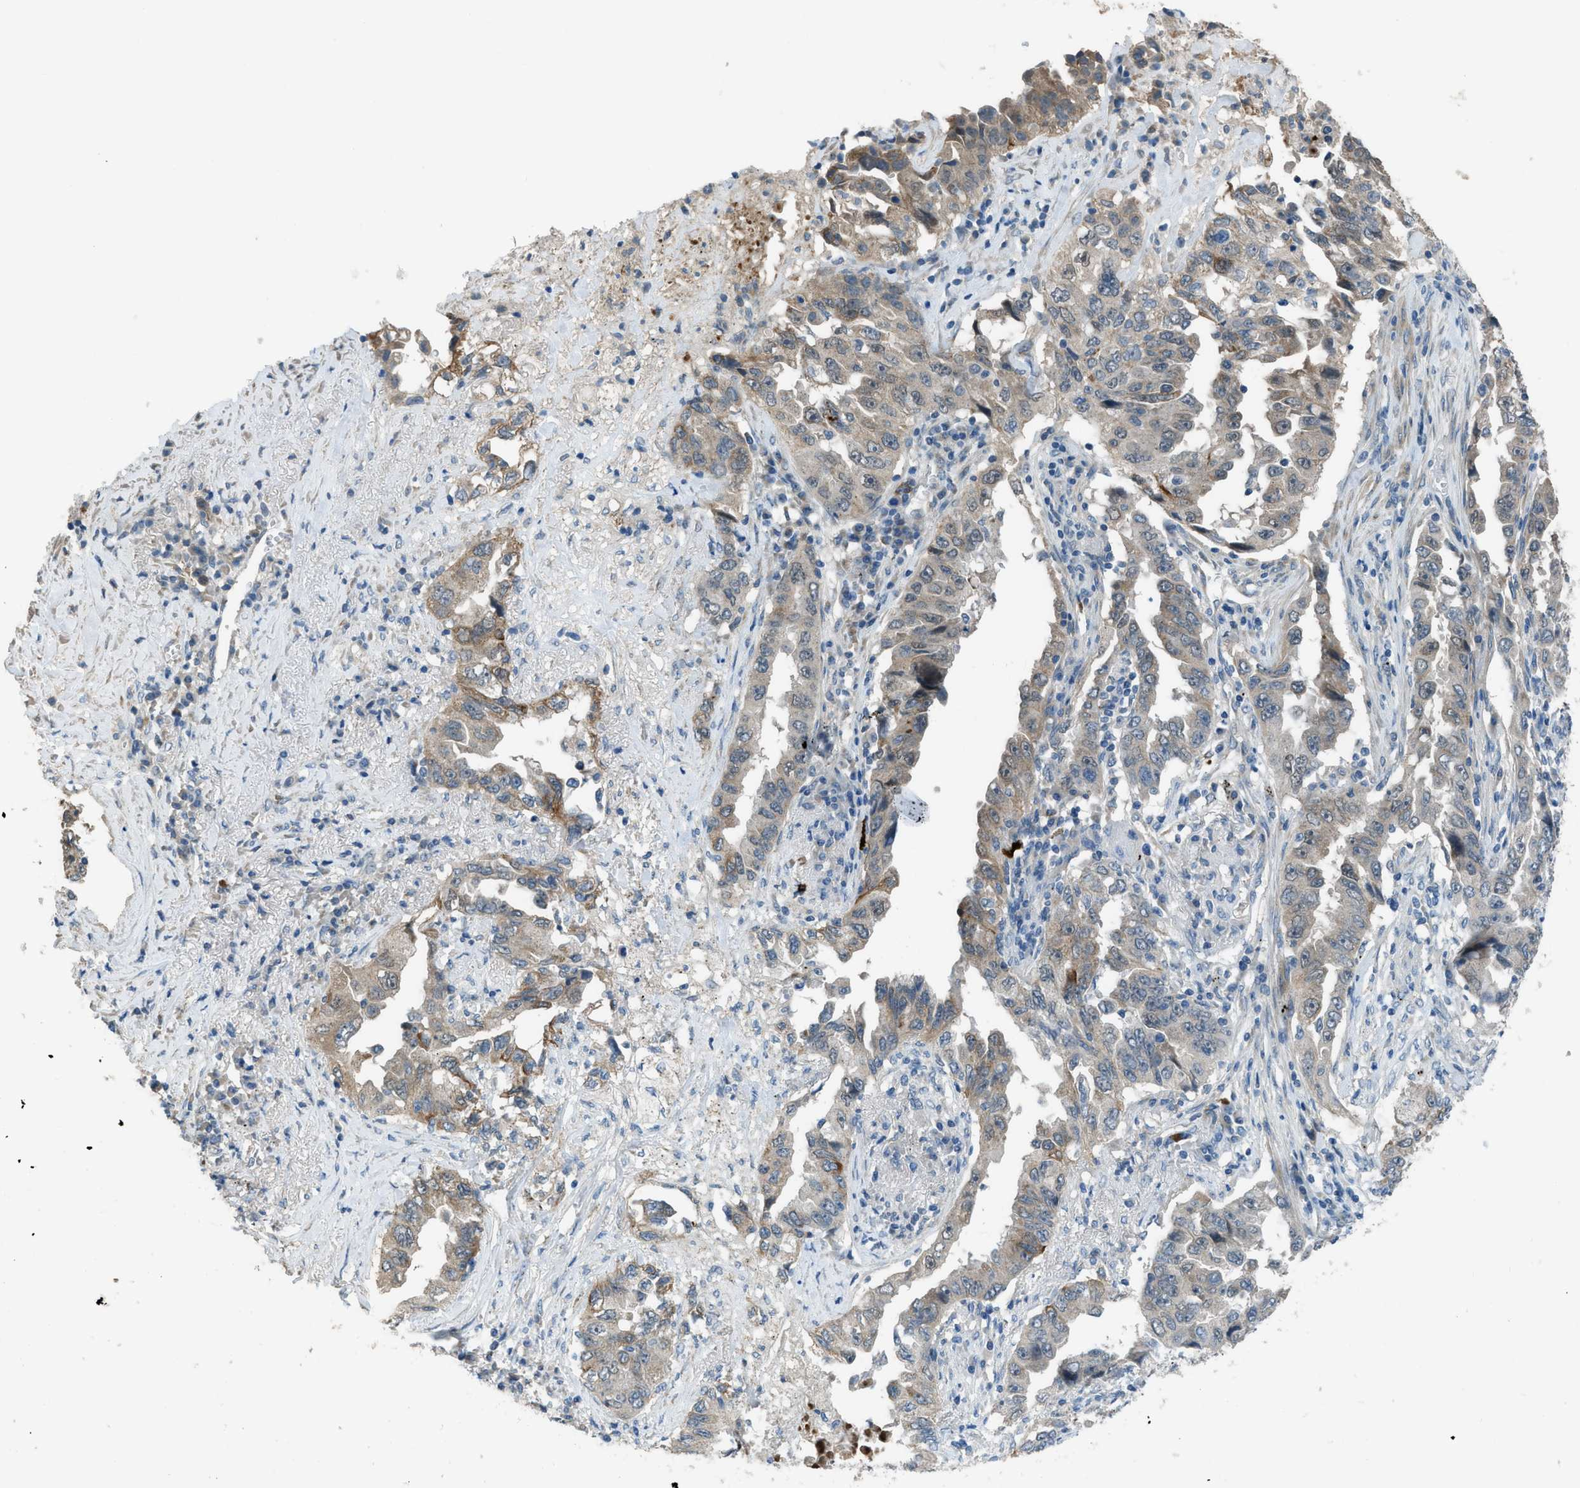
{"staining": {"intensity": "moderate", "quantity": ">75%", "location": "cytoplasmic/membranous"}, "tissue": "lung cancer", "cell_type": "Tumor cells", "image_type": "cancer", "snomed": [{"axis": "morphology", "description": "Adenocarcinoma, NOS"}, {"axis": "topography", "description": "Lung"}], "caption": "A micrograph showing moderate cytoplasmic/membranous staining in approximately >75% of tumor cells in lung adenocarcinoma, as visualized by brown immunohistochemical staining.", "gene": "TIMD4", "patient": {"sex": "female", "age": 51}}